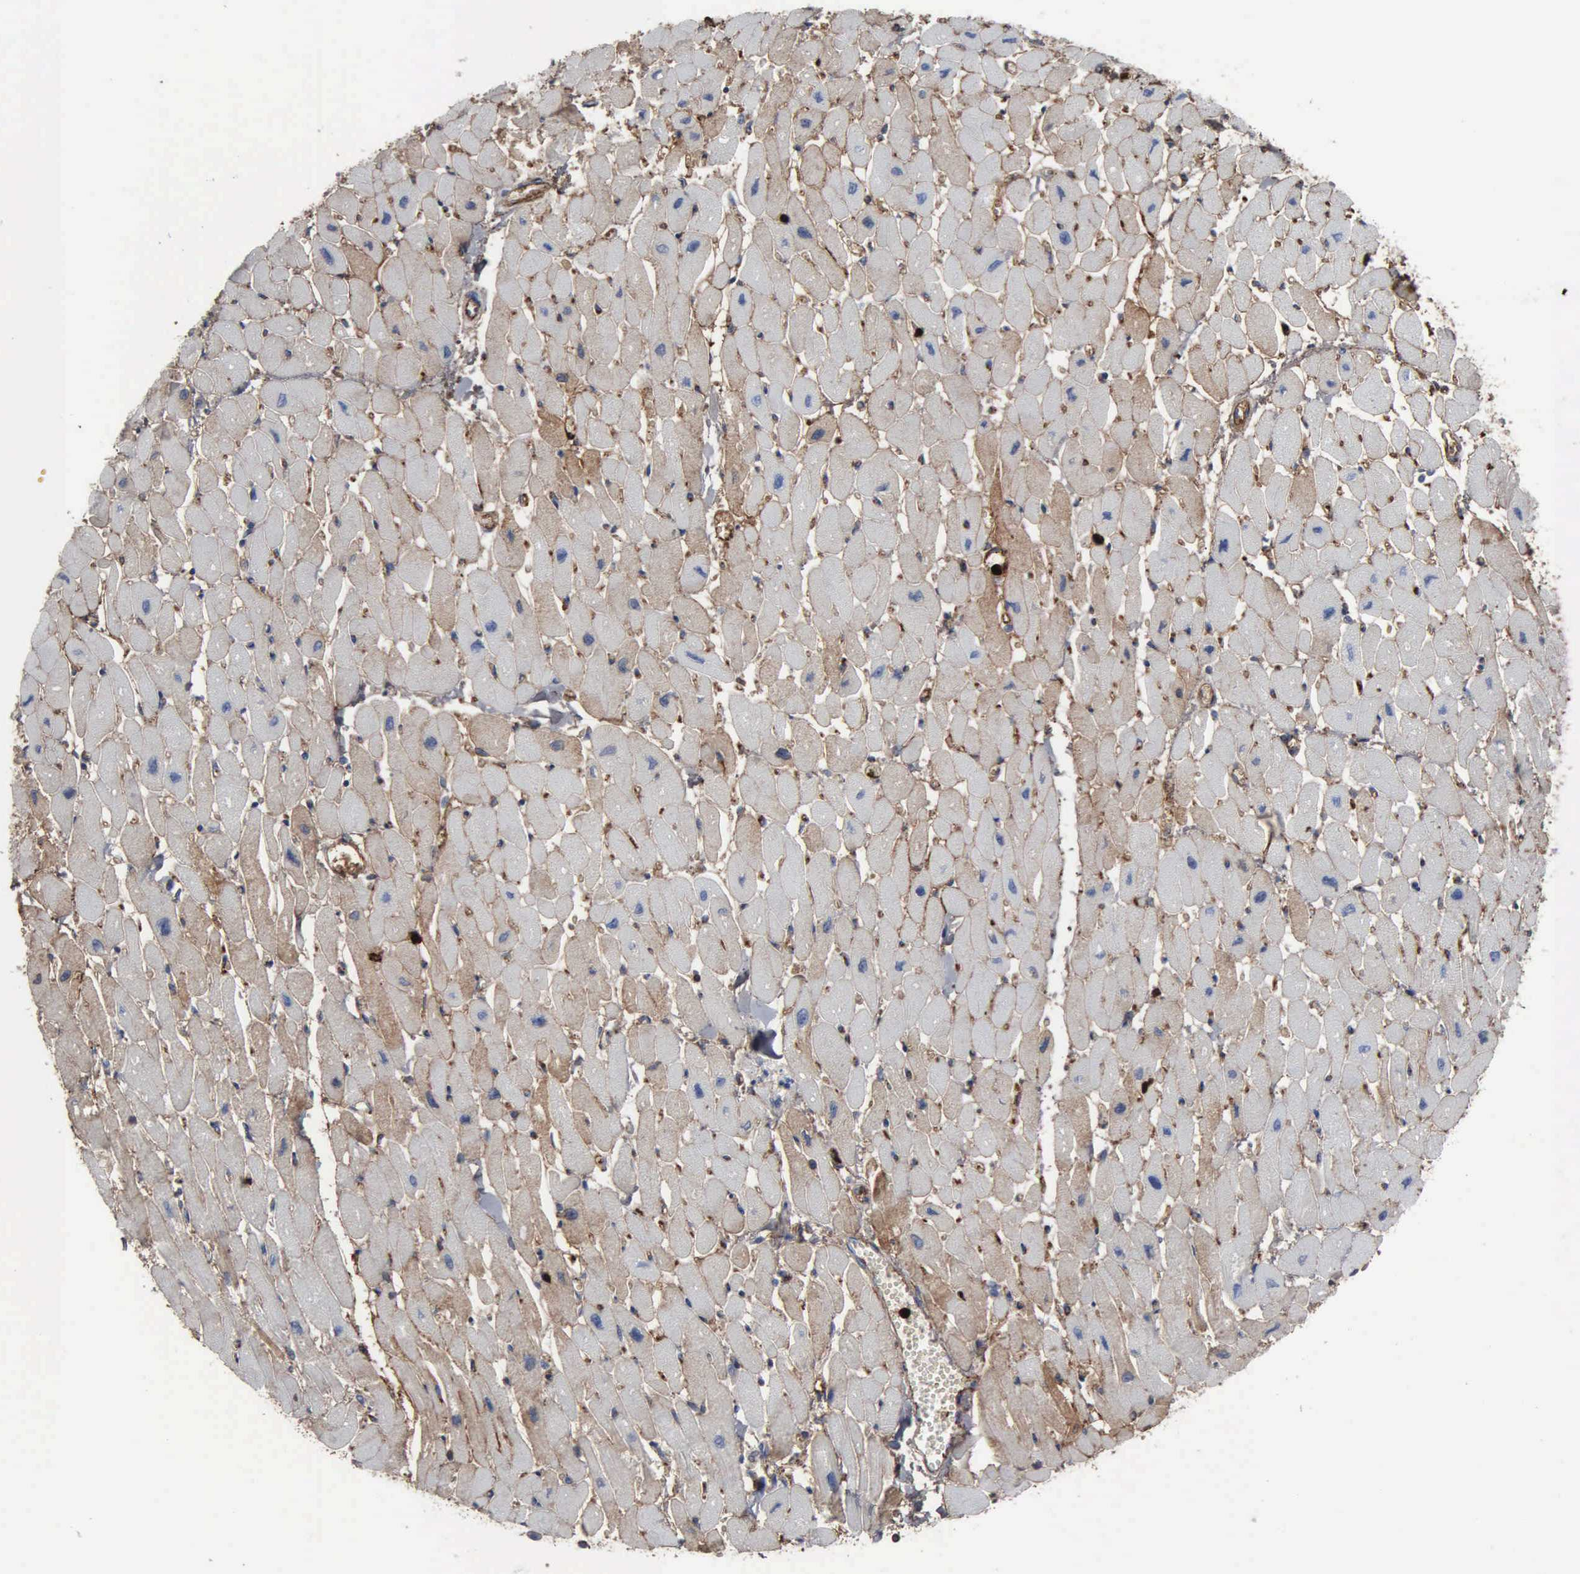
{"staining": {"intensity": "weak", "quantity": "25%-75%", "location": "cytoplasmic/membranous"}, "tissue": "heart muscle", "cell_type": "Cardiomyocytes", "image_type": "normal", "snomed": [{"axis": "morphology", "description": "Normal tissue, NOS"}, {"axis": "topography", "description": "Heart"}], "caption": "This is a histology image of IHC staining of benign heart muscle, which shows weak expression in the cytoplasmic/membranous of cardiomyocytes.", "gene": "FN1", "patient": {"sex": "female", "age": 54}}